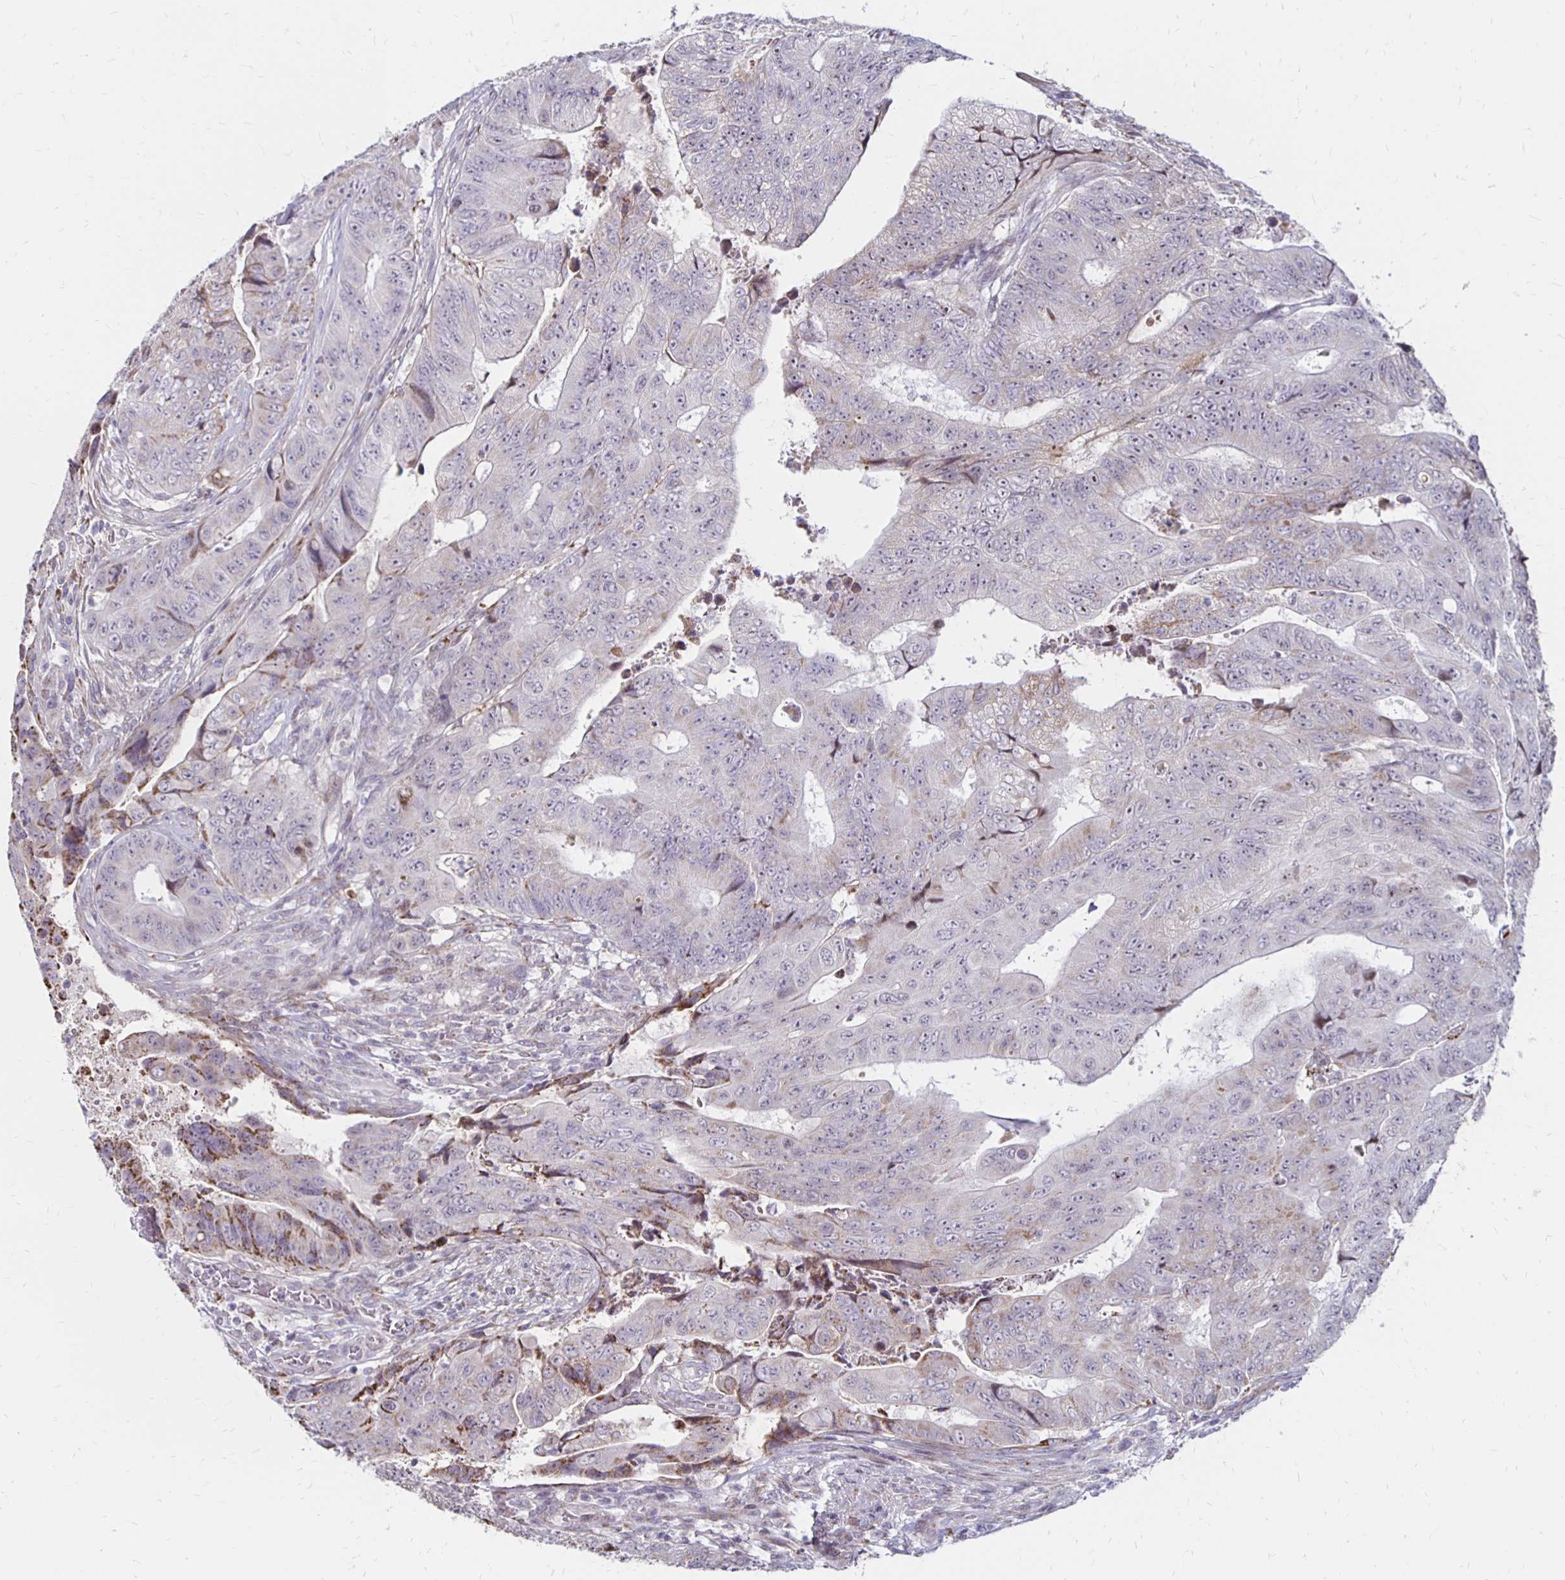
{"staining": {"intensity": "negative", "quantity": "none", "location": "none"}, "tissue": "colorectal cancer", "cell_type": "Tumor cells", "image_type": "cancer", "snomed": [{"axis": "morphology", "description": "Adenocarcinoma, NOS"}, {"axis": "topography", "description": "Colon"}], "caption": "Human adenocarcinoma (colorectal) stained for a protein using IHC shows no staining in tumor cells.", "gene": "DAGLA", "patient": {"sex": "female", "age": 48}}